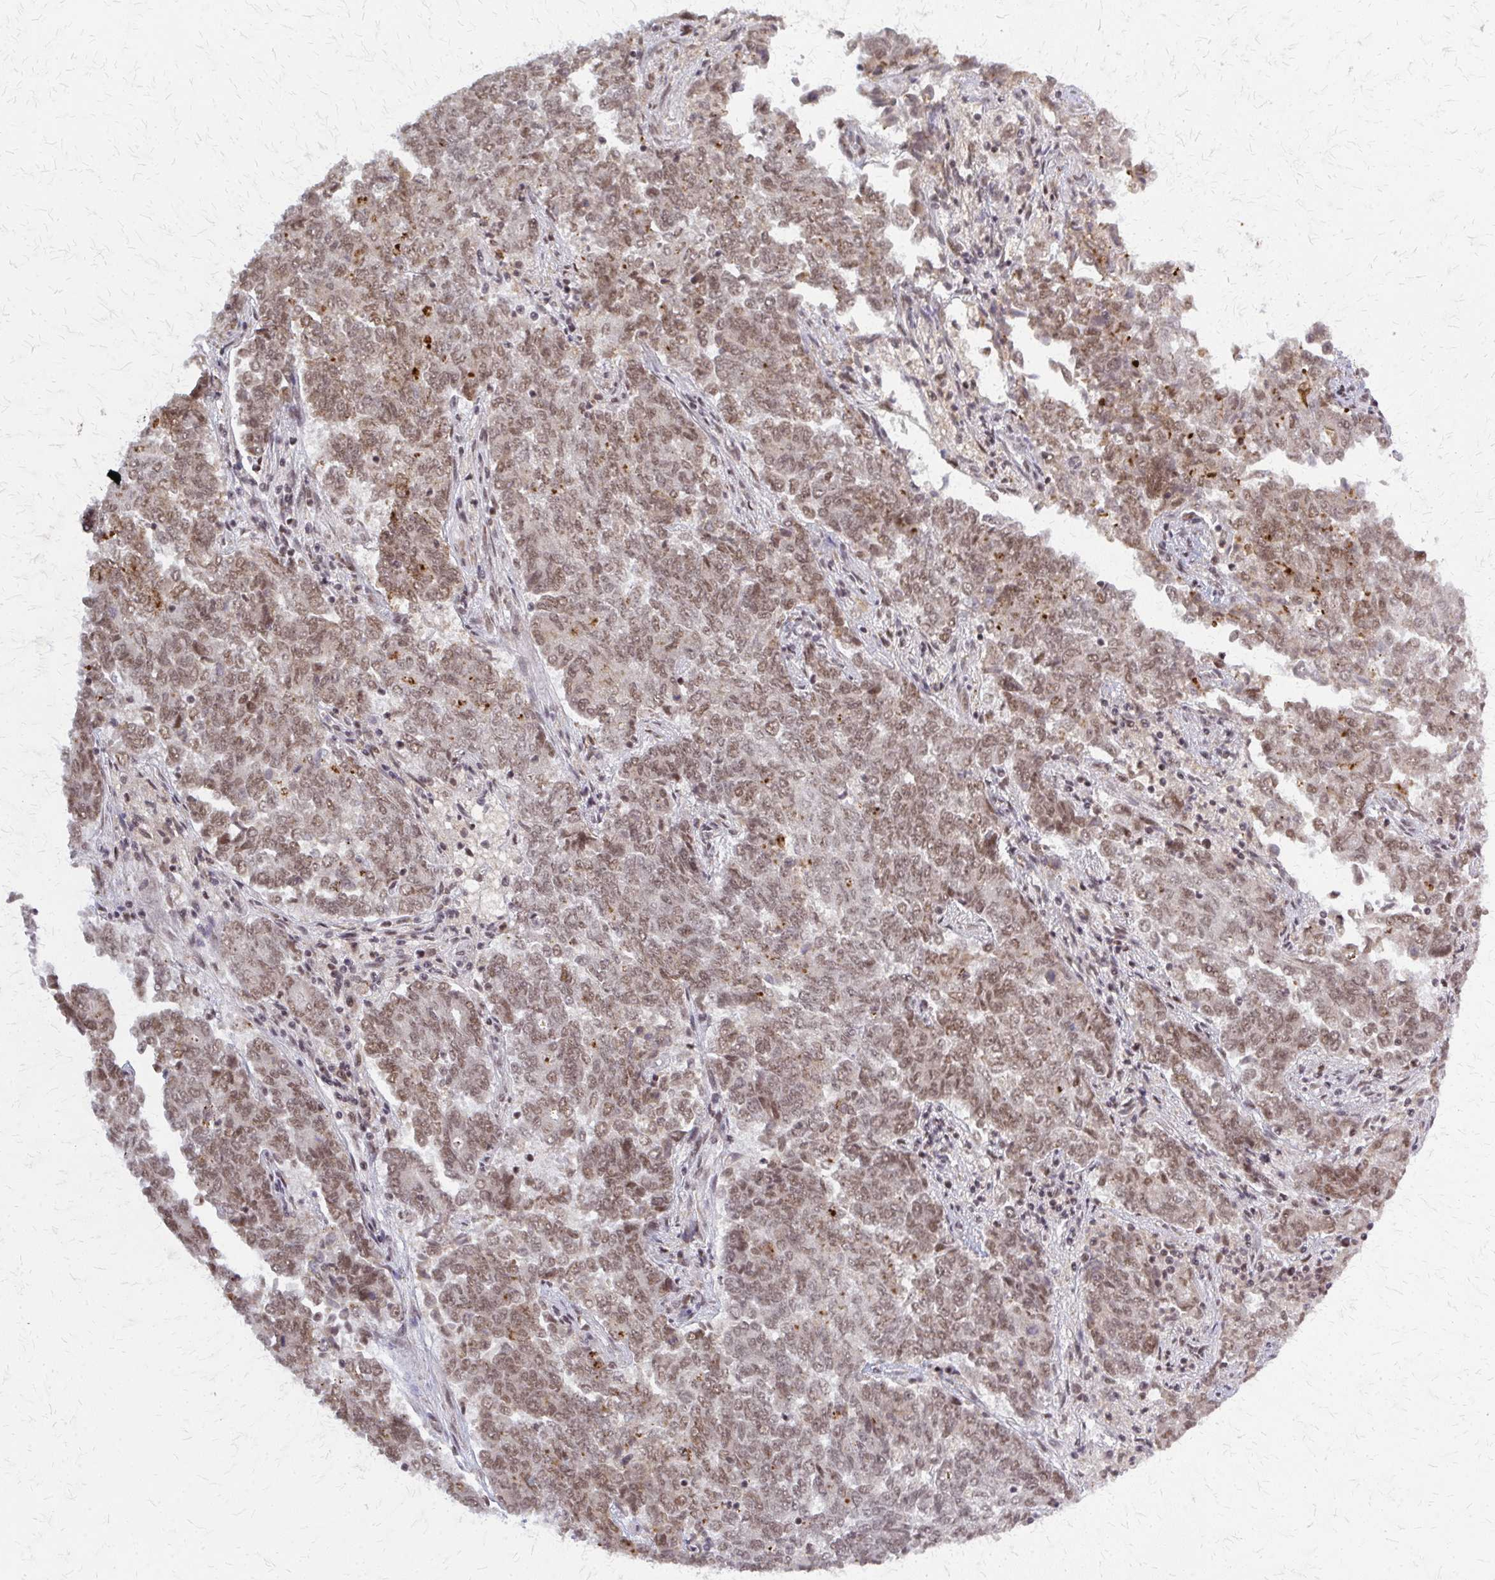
{"staining": {"intensity": "moderate", "quantity": ">75%", "location": "nuclear"}, "tissue": "endometrial cancer", "cell_type": "Tumor cells", "image_type": "cancer", "snomed": [{"axis": "morphology", "description": "Adenocarcinoma, NOS"}, {"axis": "topography", "description": "Endometrium"}], "caption": "Endometrial adenocarcinoma tissue reveals moderate nuclear expression in approximately >75% of tumor cells", "gene": "HDAC3", "patient": {"sex": "female", "age": 80}}